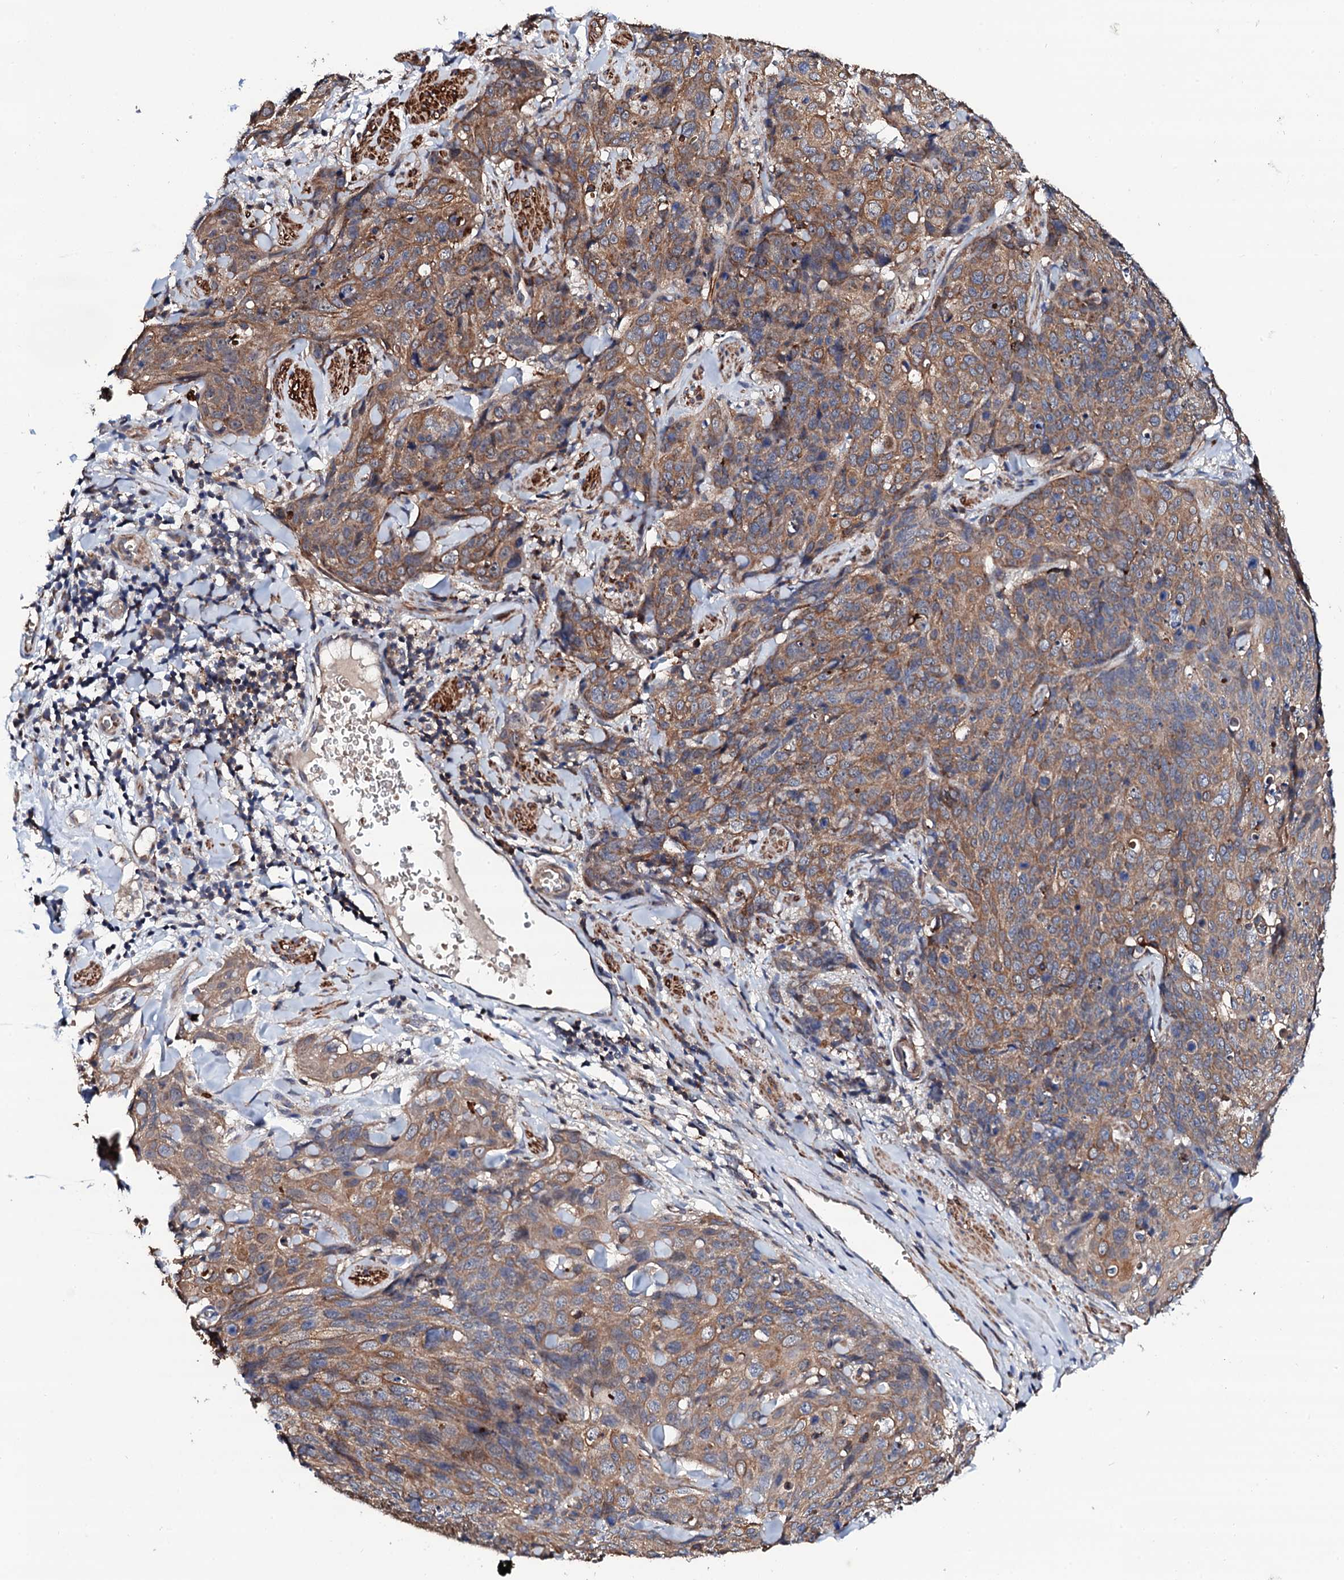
{"staining": {"intensity": "moderate", "quantity": ">75%", "location": "cytoplasmic/membranous"}, "tissue": "skin cancer", "cell_type": "Tumor cells", "image_type": "cancer", "snomed": [{"axis": "morphology", "description": "Squamous cell carcinoma, NOS"}, {"axis": "topography", "description": "Skin"}, {"axis": "topography", "description": "Vulva"}], "caption": "An IHC histopathology image of neoplastic tissue is shown. Protein staining in brown shows moderate cytoplasmic/membranous positivity in skin cancer (squamous cell carcinoma) within tumor cells.", "gene": "COG4", "patient": {"sex": "female", "age": 85}}